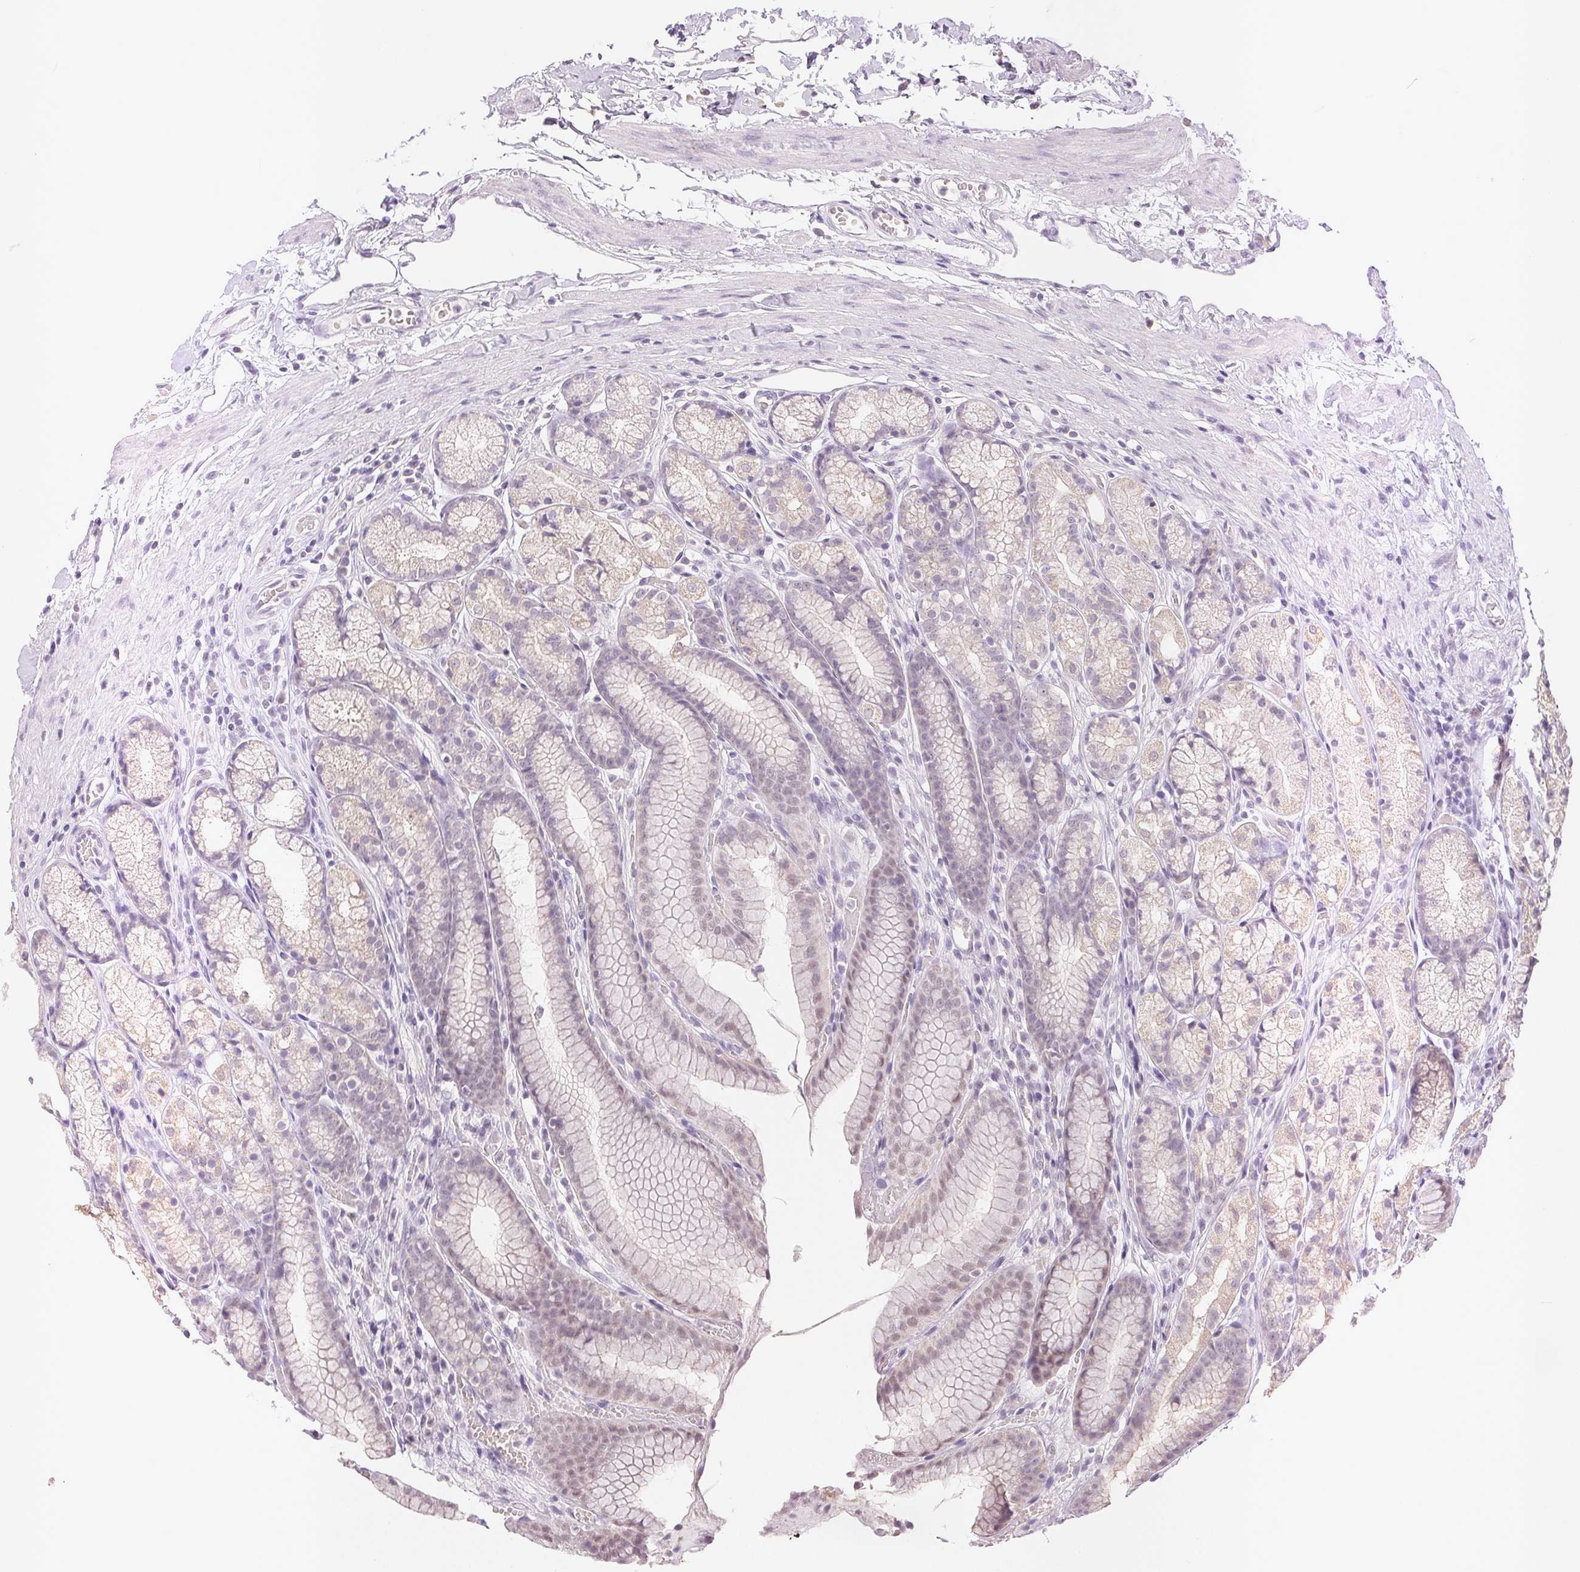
{"staining": {"intensity": "weak", "quantity": "<25%", "location": "cytoplasmic/membranous,nuclear"}, "tissue": "stomach", "cell_type": "Glandular cells", "image_type": "normal", "snomed": [{"axis": "morphology", "description": "Normal tissue, NOS"}, {"axis": "topography", "description": "Stomach"}], "caption": "This photomicrograph is of benign stomach stained with IHC to label a protein in brown with the nuclei are counter-stained blue. There is no positivity in glandular cells. Nuclei are stained in blue.", "gene": "POU2F2", "patient": {"sex": "male", "age": 70}}